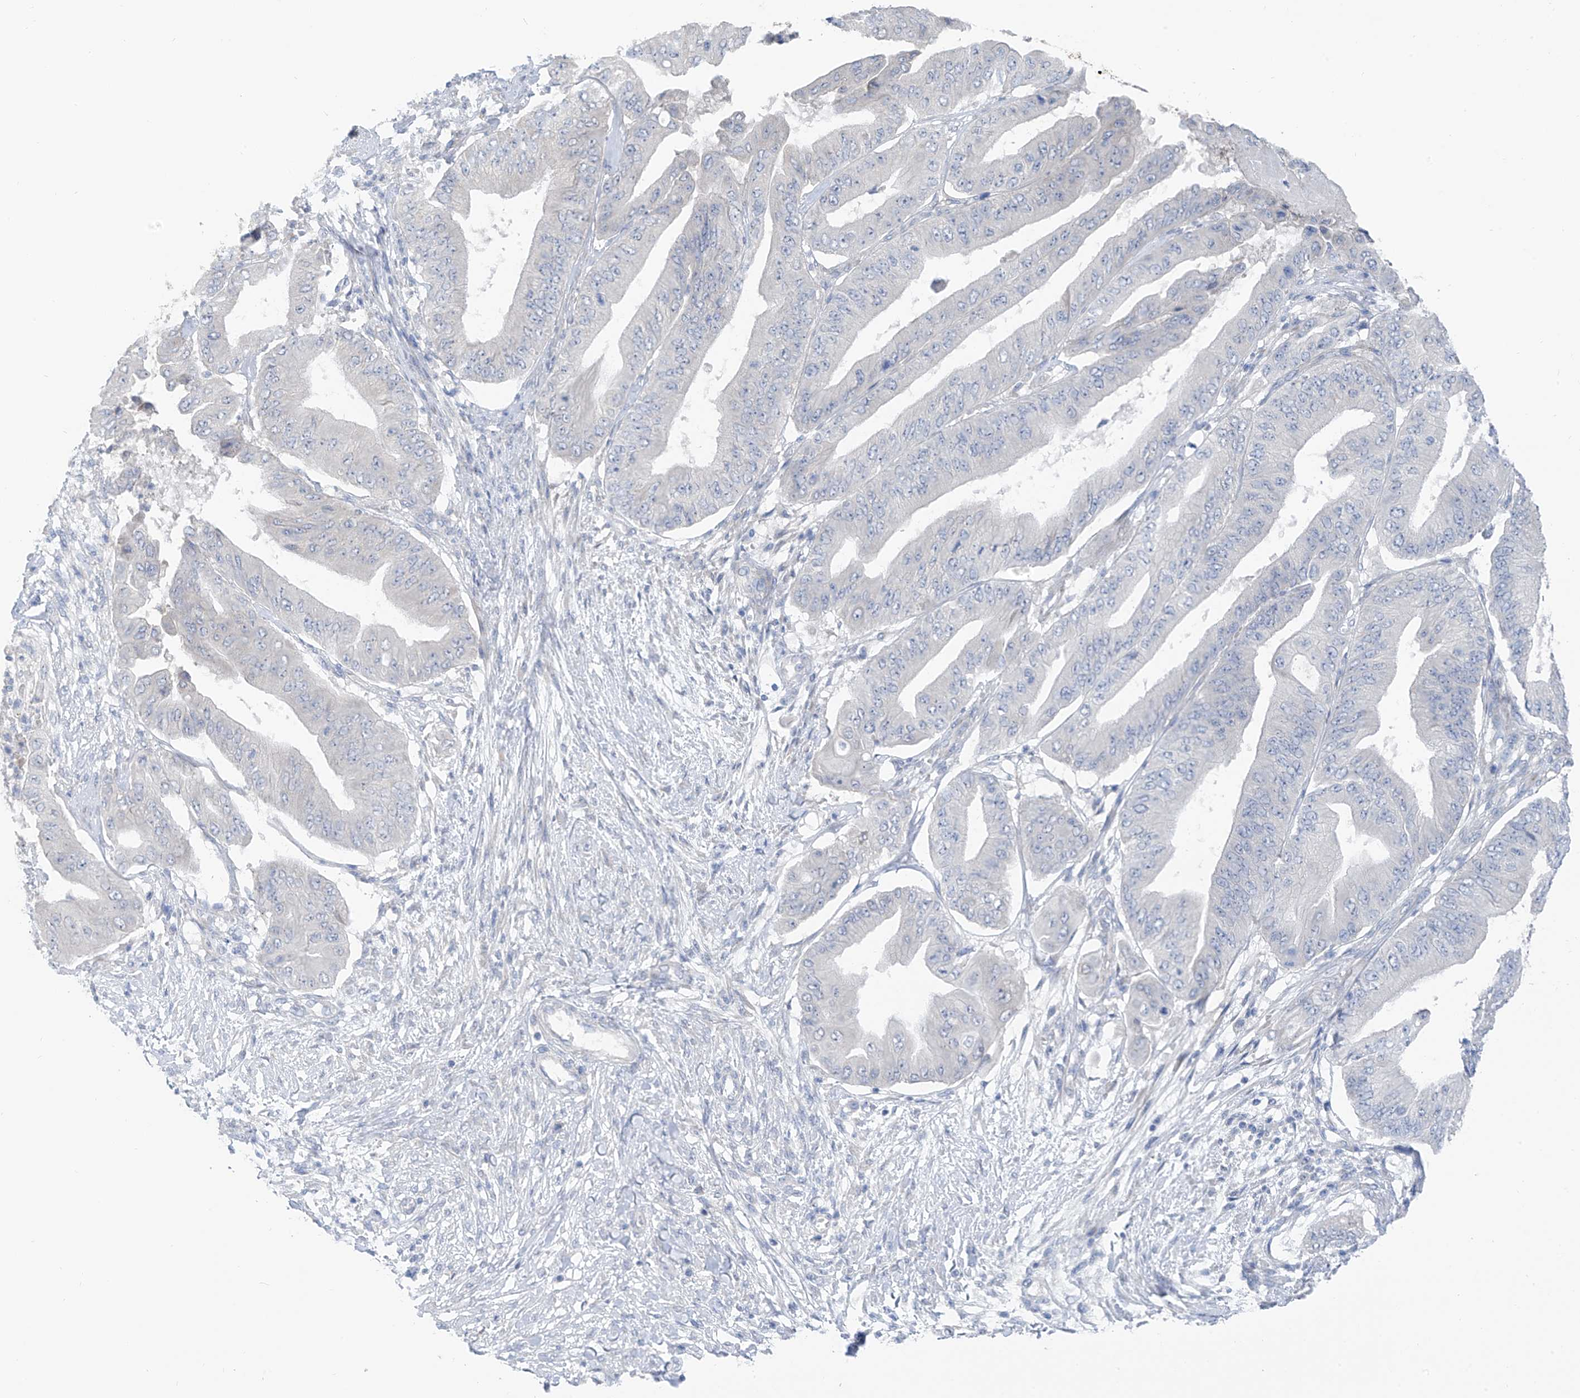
{"staining": {"intensity": "negative", "quantity": "none", "location": "none"}, "tissue": "pancreatic cancer", "cell_type": "Tumor cells", "image_type": "cancer", "snomed": [{"axis": "morphology", "description": "Adenocarcinoma, NOS"}, {"axis": "topography", "description": "Pancreas"}], "caption": "Immunohistochemistry of human pancreatic cancer shows no staining in tumor cells.", "gene": "NALCN", "patient": {"sex": "female", "age": 77}}